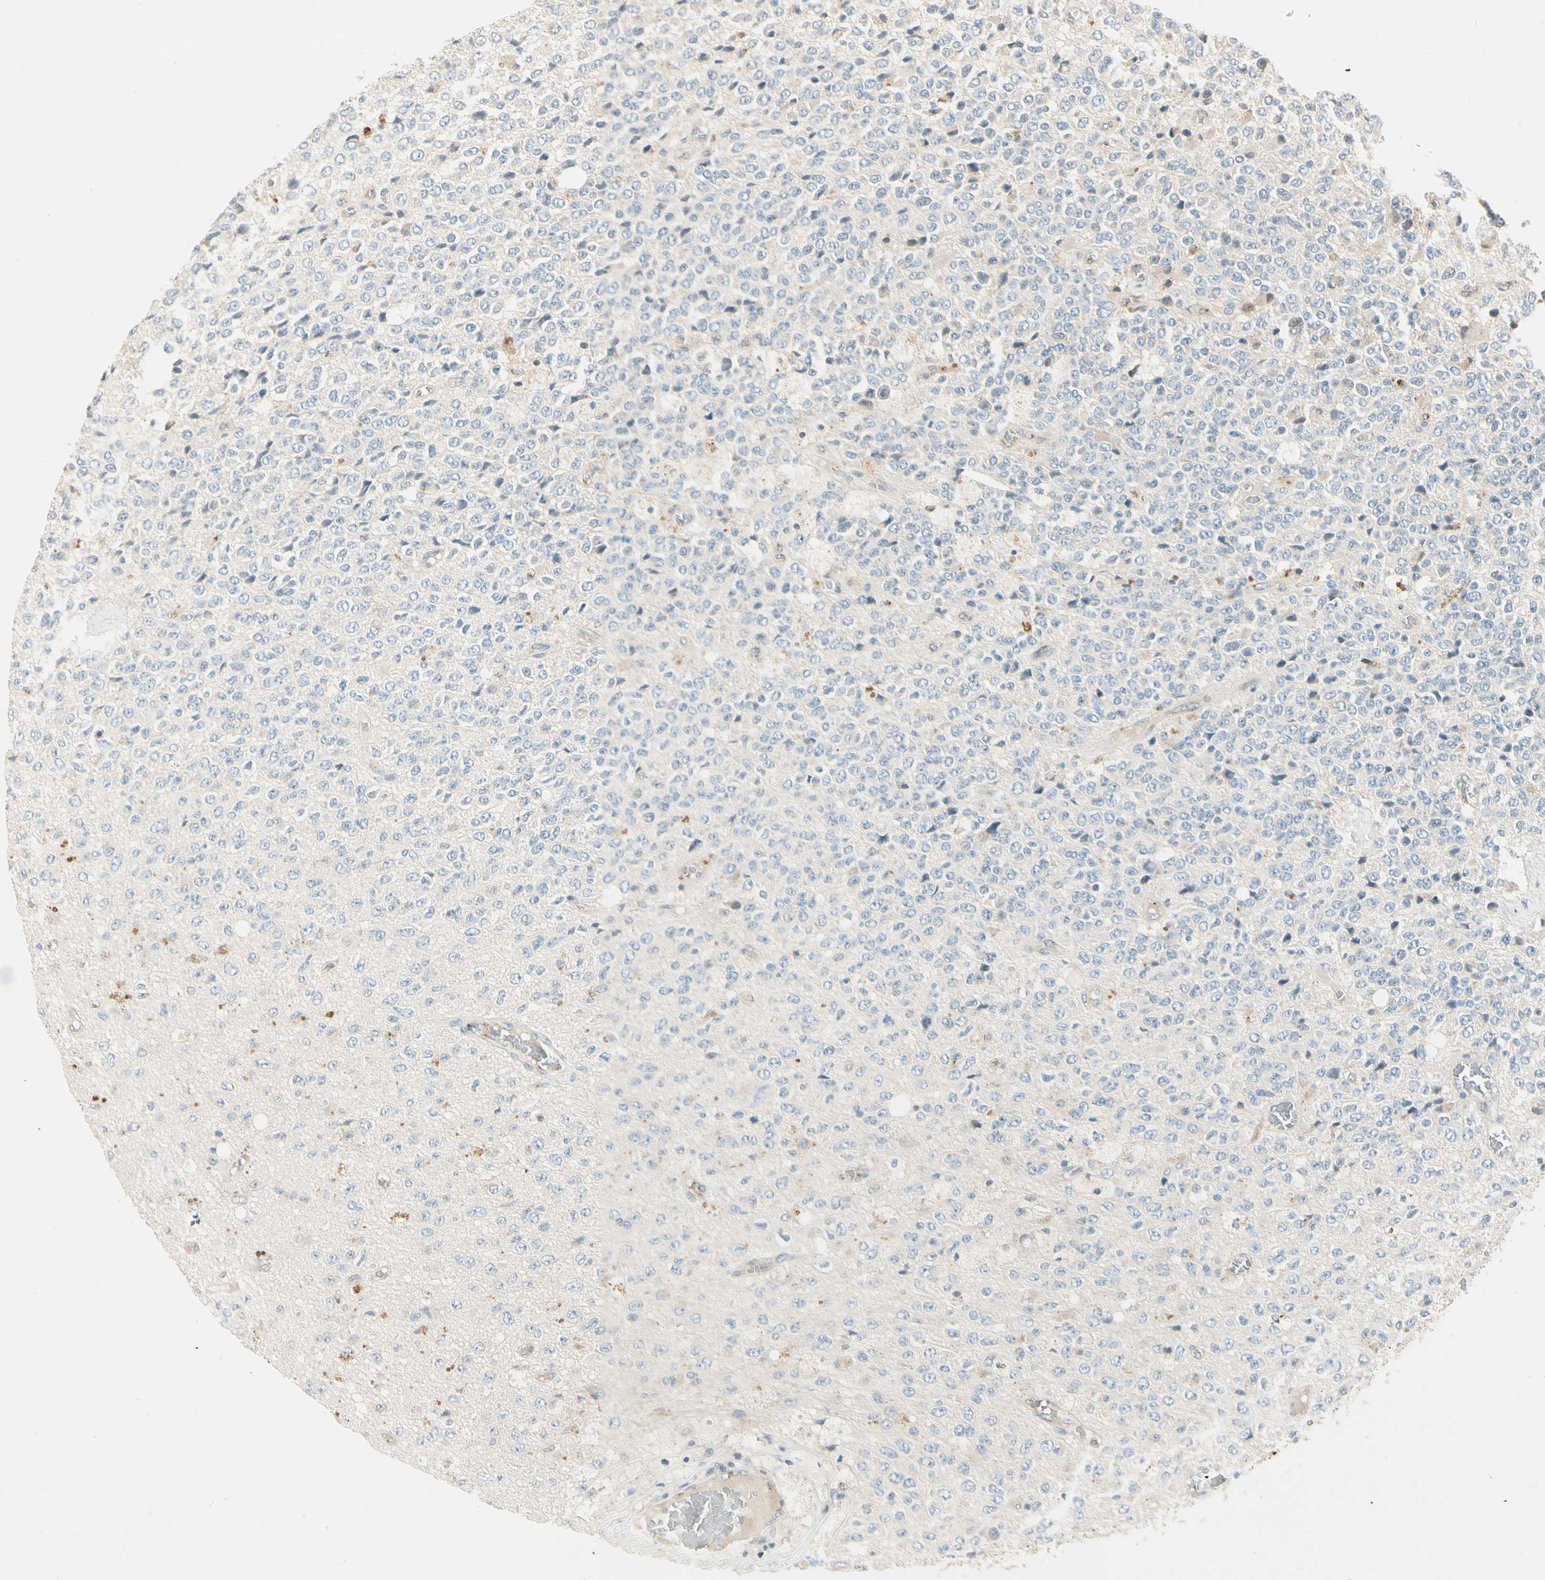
{"staining": {"intensity": "negative", "quantity": "none", "location": "none"}, "tissue": "glioma", "cell_type": "Tumor cells", "image_type": "cancer", "snomed": [{"axis": "morphology", "description": "Glioma, malignant, High grade"}, {"axis": "topography", "description": "pancreas cauda"}], "caption": "Glioma was stained to show a protein in brown. There is no significant staining in tumor cells.", "gene": "MANSC1", "patient": {"sex": "male", "age": 60}}